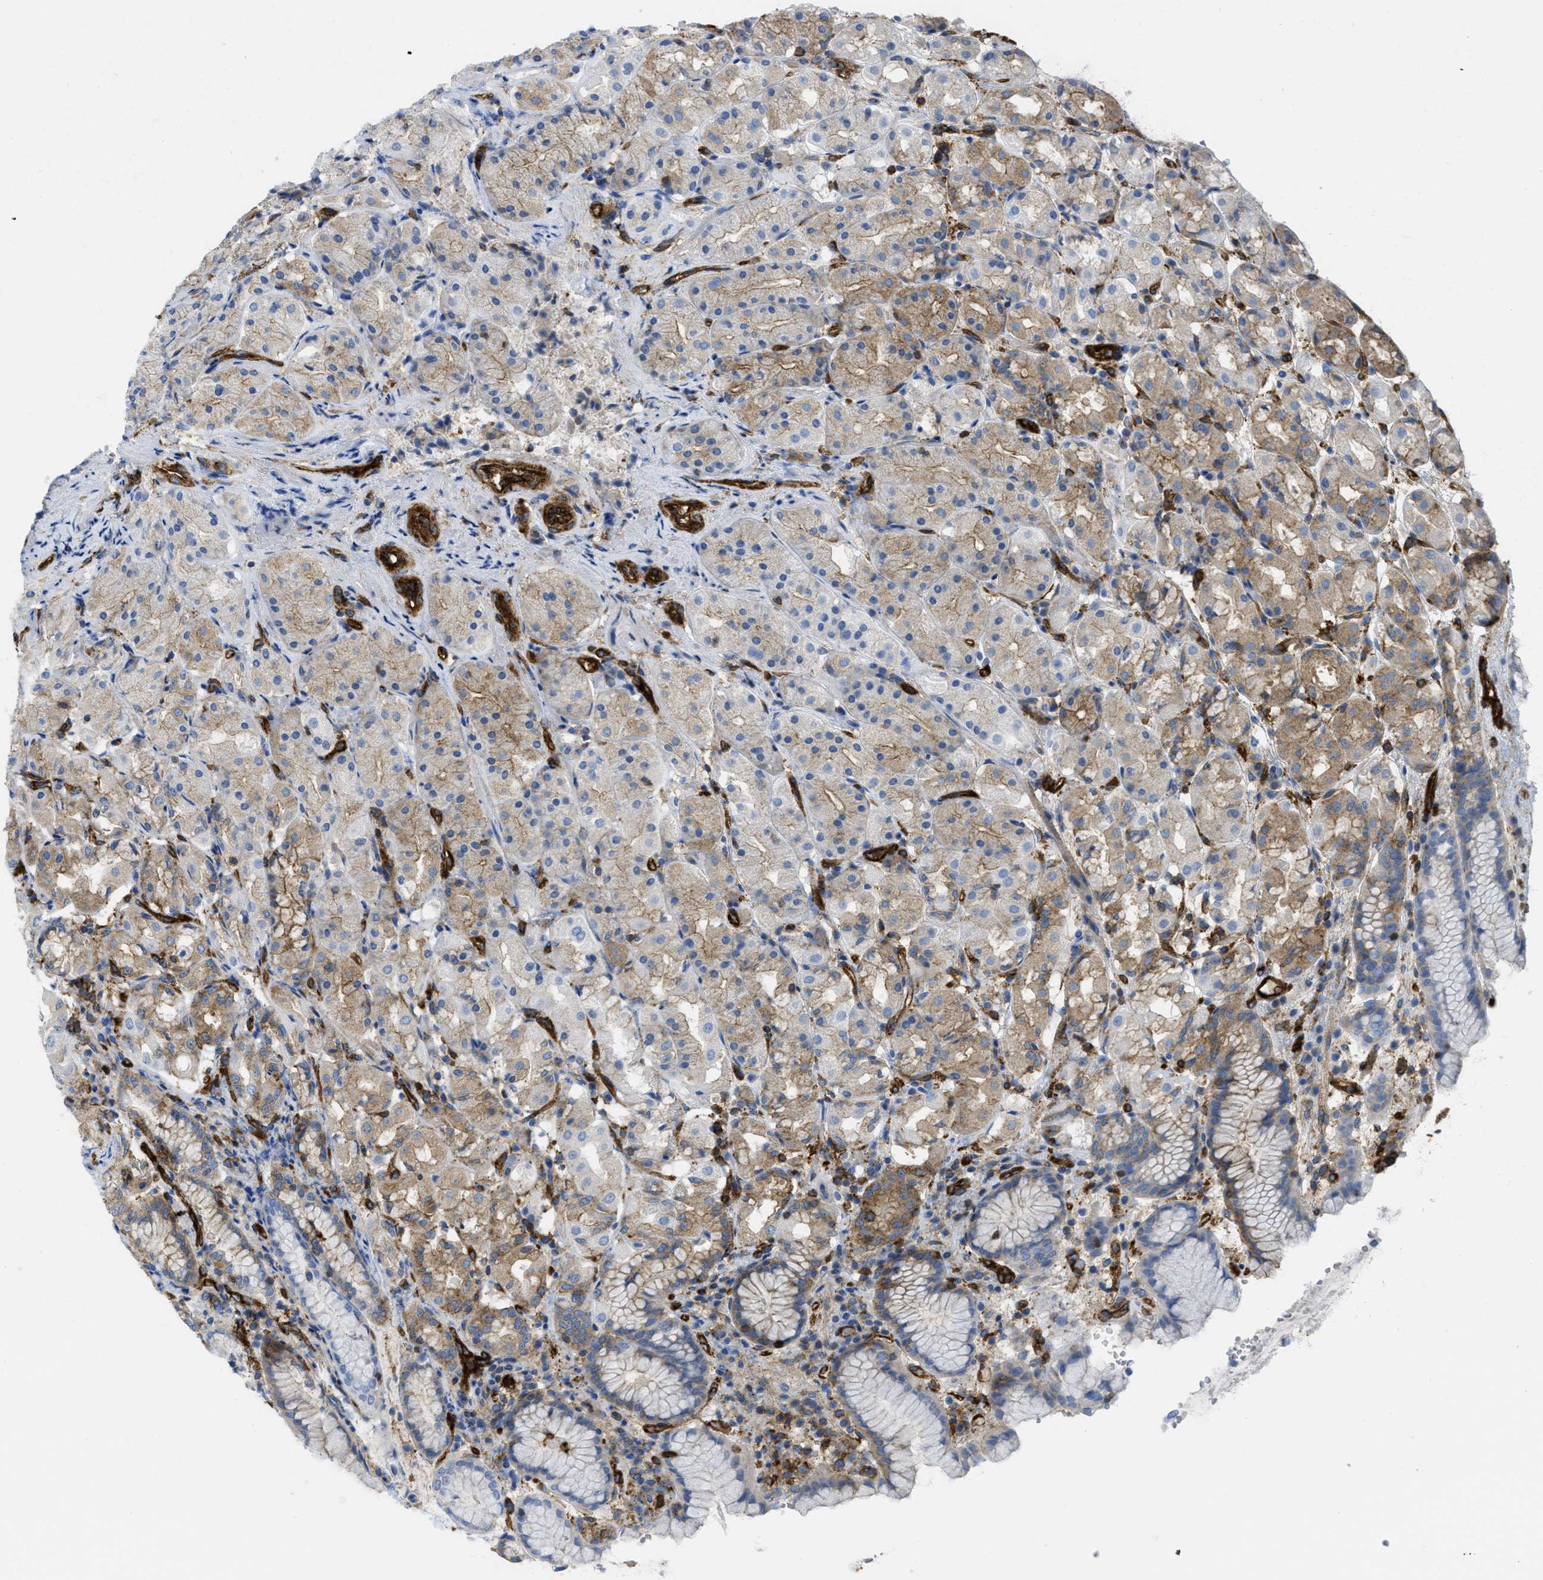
{"staining": {"intensity": "moderate", "quantity": "25%-75%", "location": "cytoplasmic/membranous"}, "tissue": "stomach", "cell_type": "Glandular cells", "image_type": "normal", "snomed": [{"axis": "morphology", "description": "Normal tissue, NOS"}, {"axis": "topography", "description": "Stomach"}, {"axis": "topography", "description": "Stomach, lower"}], "caption": "Stomach stained for a protein reveals moderate cytoplasmic/membranous positivity in glandular cells. (IHC, brightfield microscopy, high magnification).", "gene": "HIP1", "patient": {"sex": "female", "age": 56}}